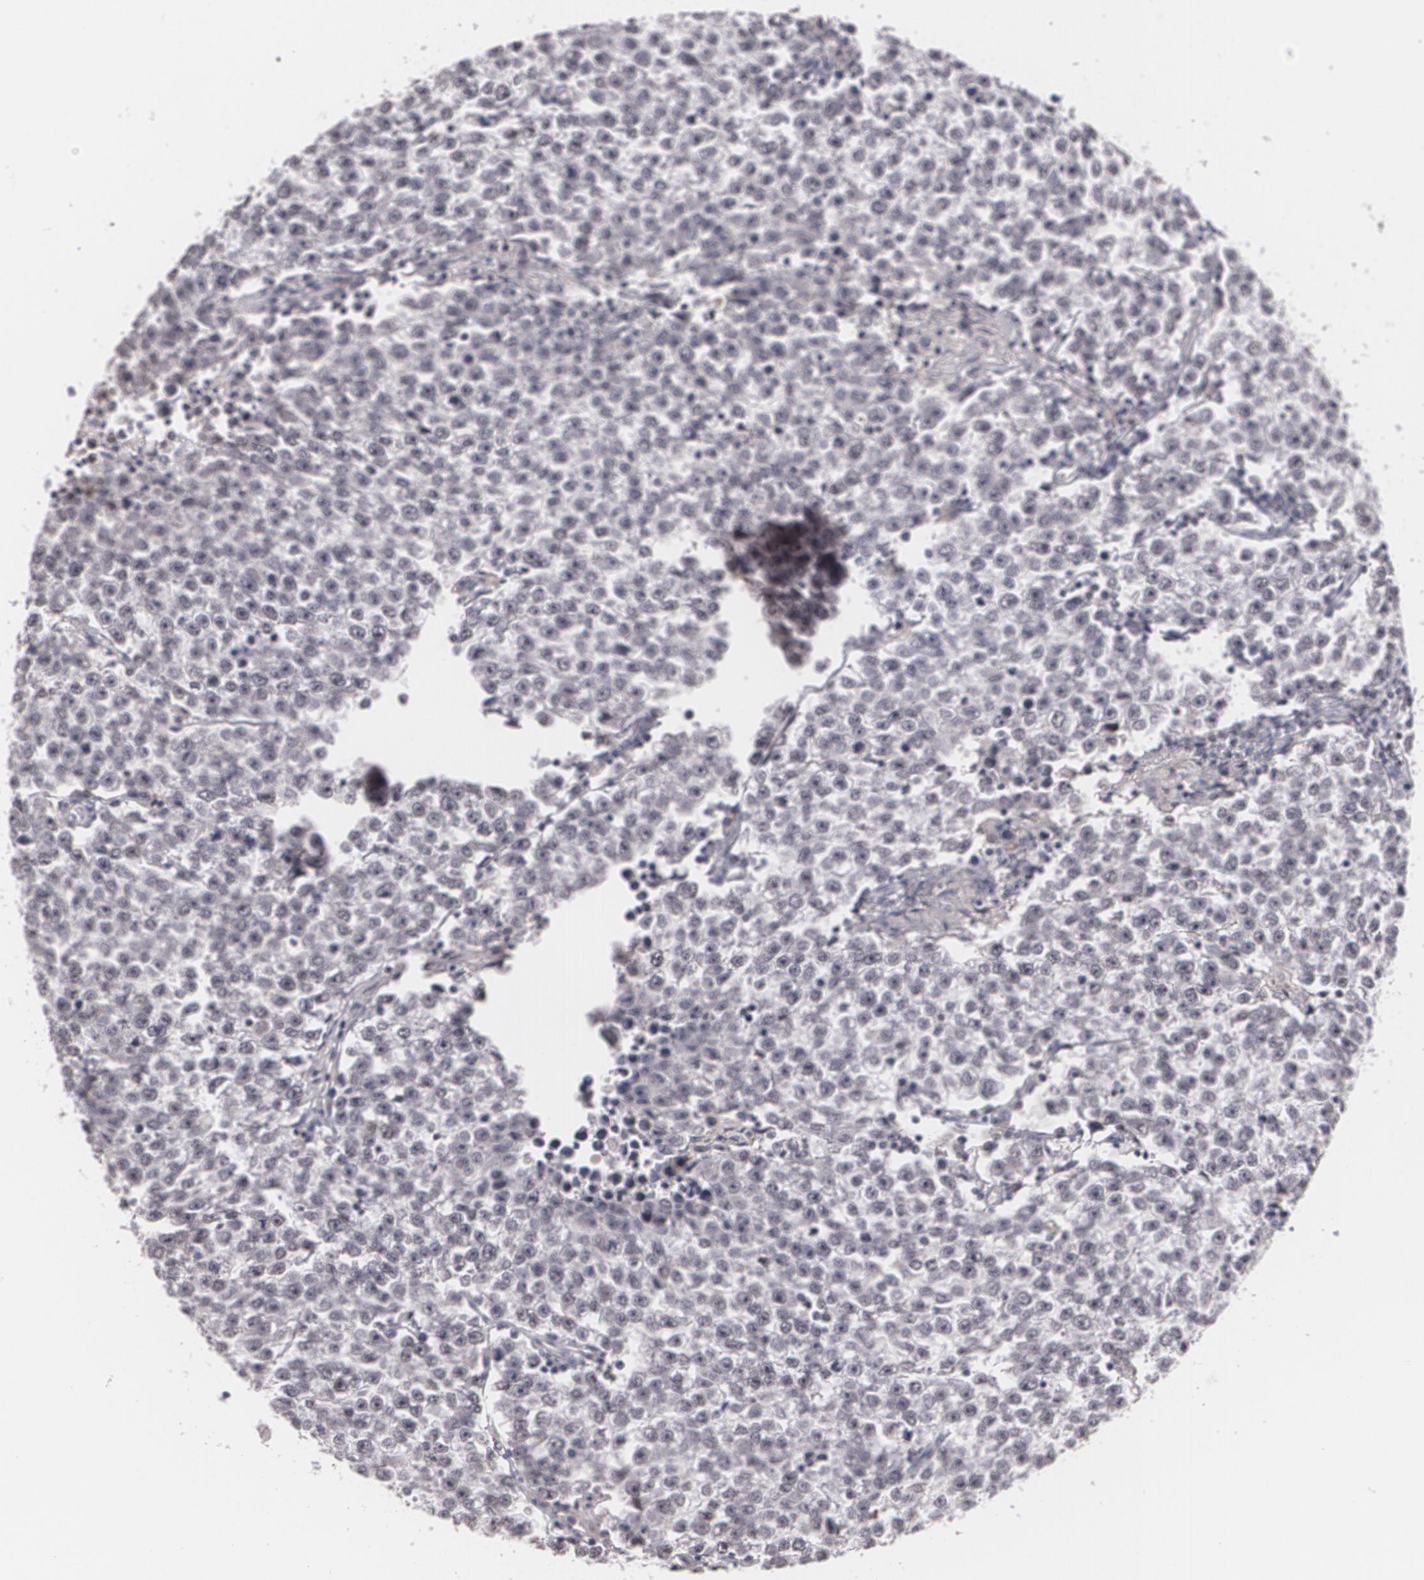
{"staining": {"intensity": "negative", "quantity": "none", "location": "none"}, "tissue": "testis cancer", "cell_type": "Tumor cells", "image_type": "cancer", "snomed": [{"axis": "morphology", "description": "Seminoma, NOS"}, {"axis": "topography", "description": "Testis"}], "caption": "Tumor cells are negative for brown protein staining in testis cancer (seminoma). (DAB (3,3'-diaminobenzidine) IHC visualized using brightfield microscopy, high magnification).", "gene": "RRP7A", "patient": {"sex": "male", "age": 36}}